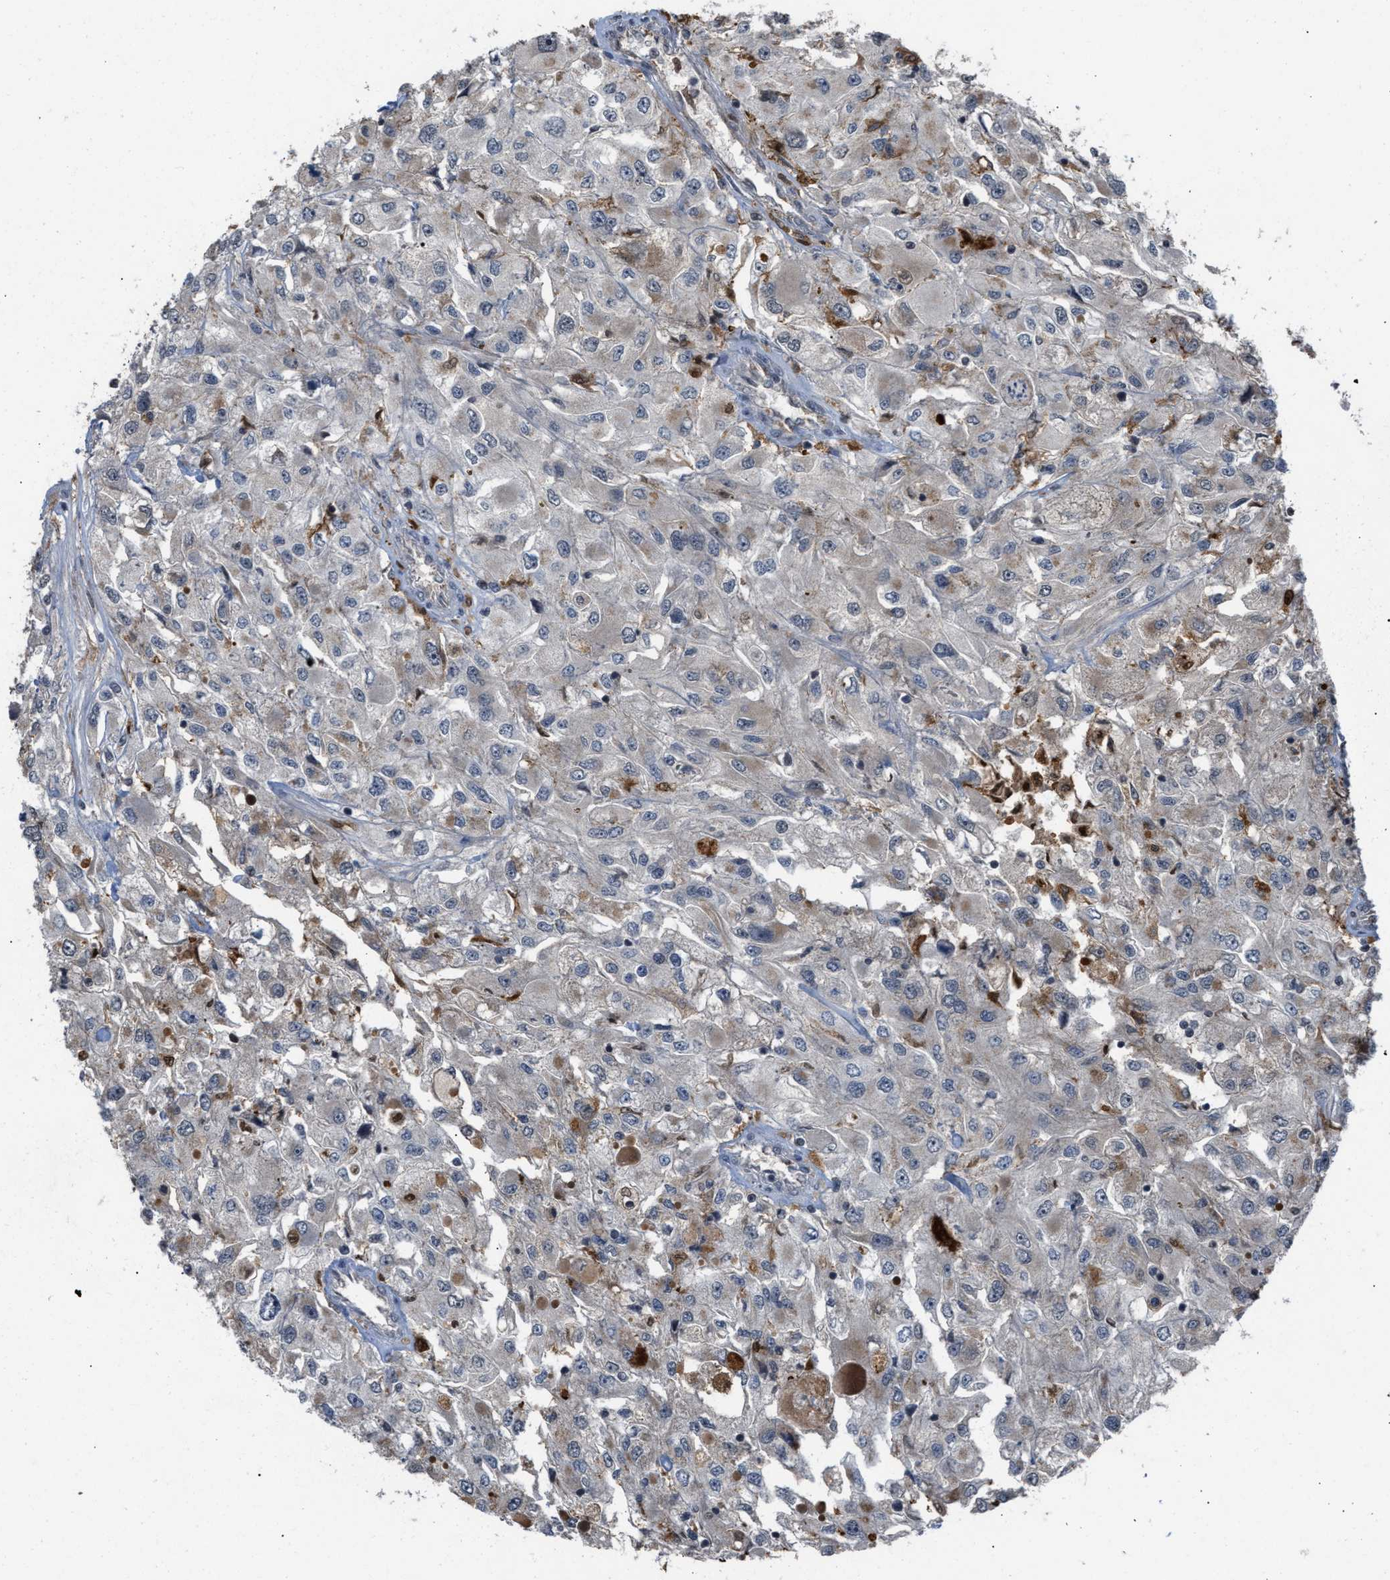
{"staining": {"intensity": "weak", "quantity": "<25%", "location": "cytoplasmic/membranous"}, "tissue": "renal cancer", "cell_type": "Tumor cells", "image_type": "cancer", "snomed": [{"axis": "morphology", "description": "Adenocarcinoma, NOS"}, {"axis": "topography", "description": "Kidney"}], "caption": "Renal cancer (adenocarcinoma) stained for a protein using immunohistochemistry (IHC) reveals no expression tumor cells.", "gene": "C9orf78", "patient": {"sex": "female", "age": 52}}